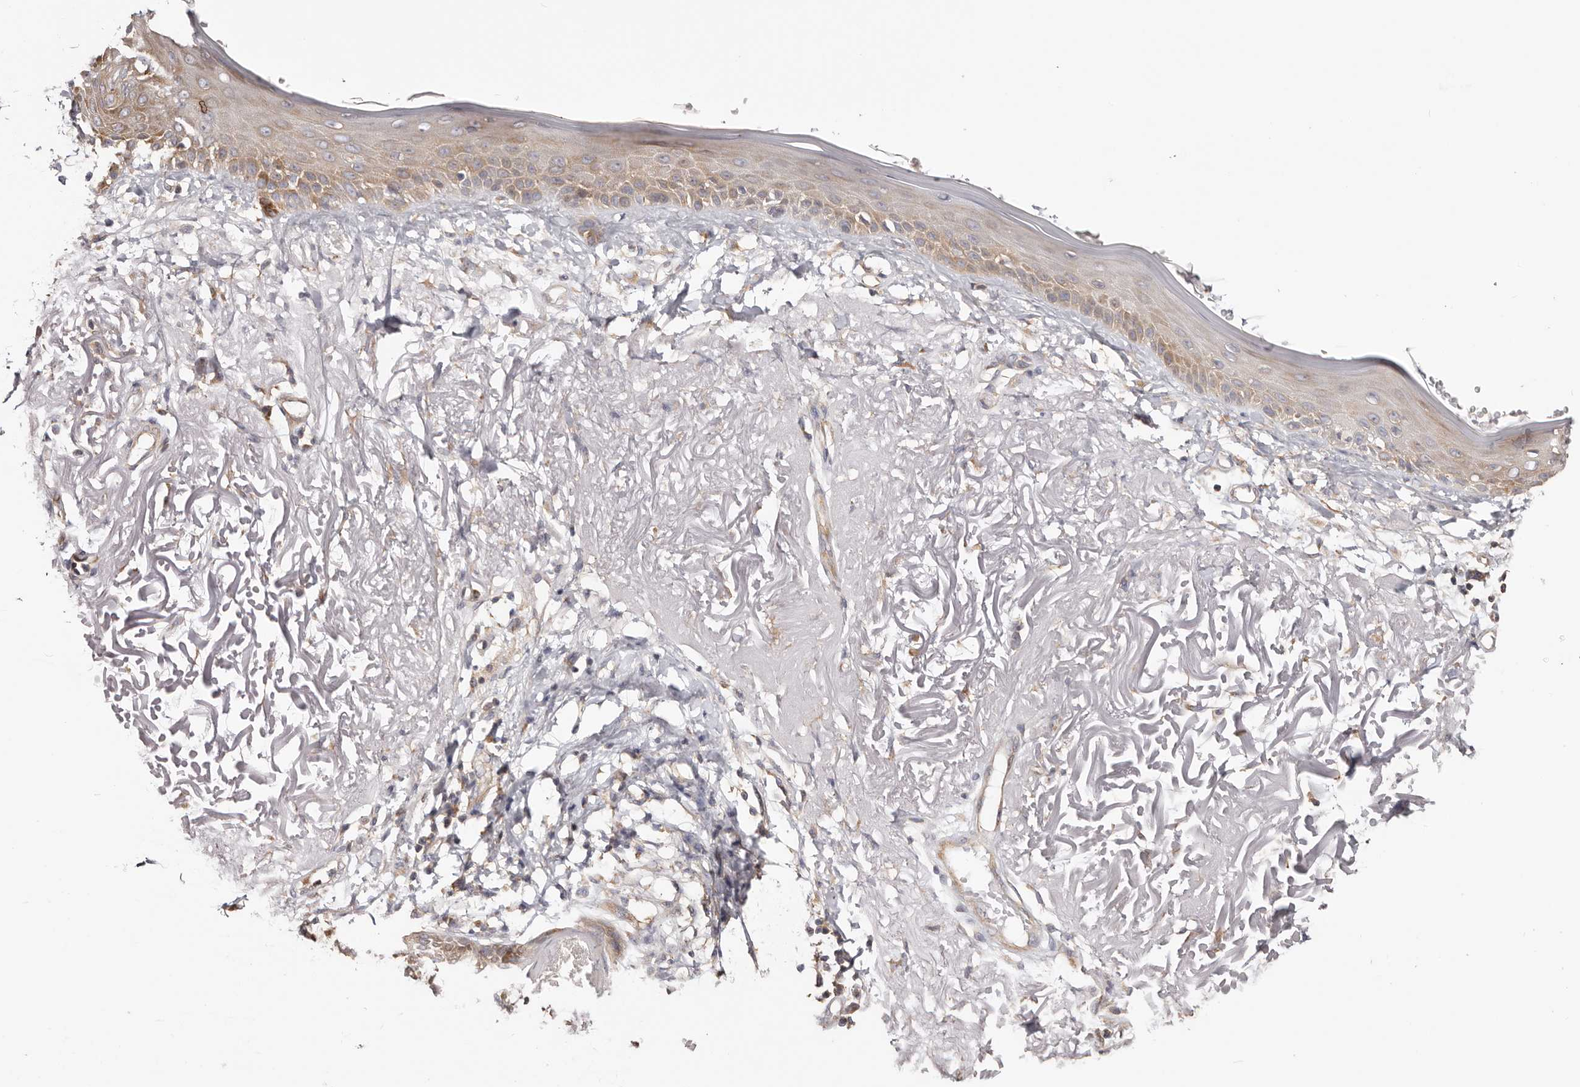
{"staining": {"intensity": "moderate", "quantity": ">75%", "location": "cytoplasmic/membranous"}, "tissue": "skin", "cell_type": "Fibroblasts", "image_type": "normal", "snomed": [{"axis": "morphology", "description": "Normal tissue, NOS"}, {"axis": "topography", "description": "Skin"}, {"axis": "topography", "description": "Skeletal muscle"}], "caption": "Approximately >75% of fibroblasts in normal human skin demonstrate moderate cytoplasmic/membranous protein expression as visualized by brown immunohistochemical staining.", "gene": "EPRS1", "patient": {"sex": "male", "age": 83}}